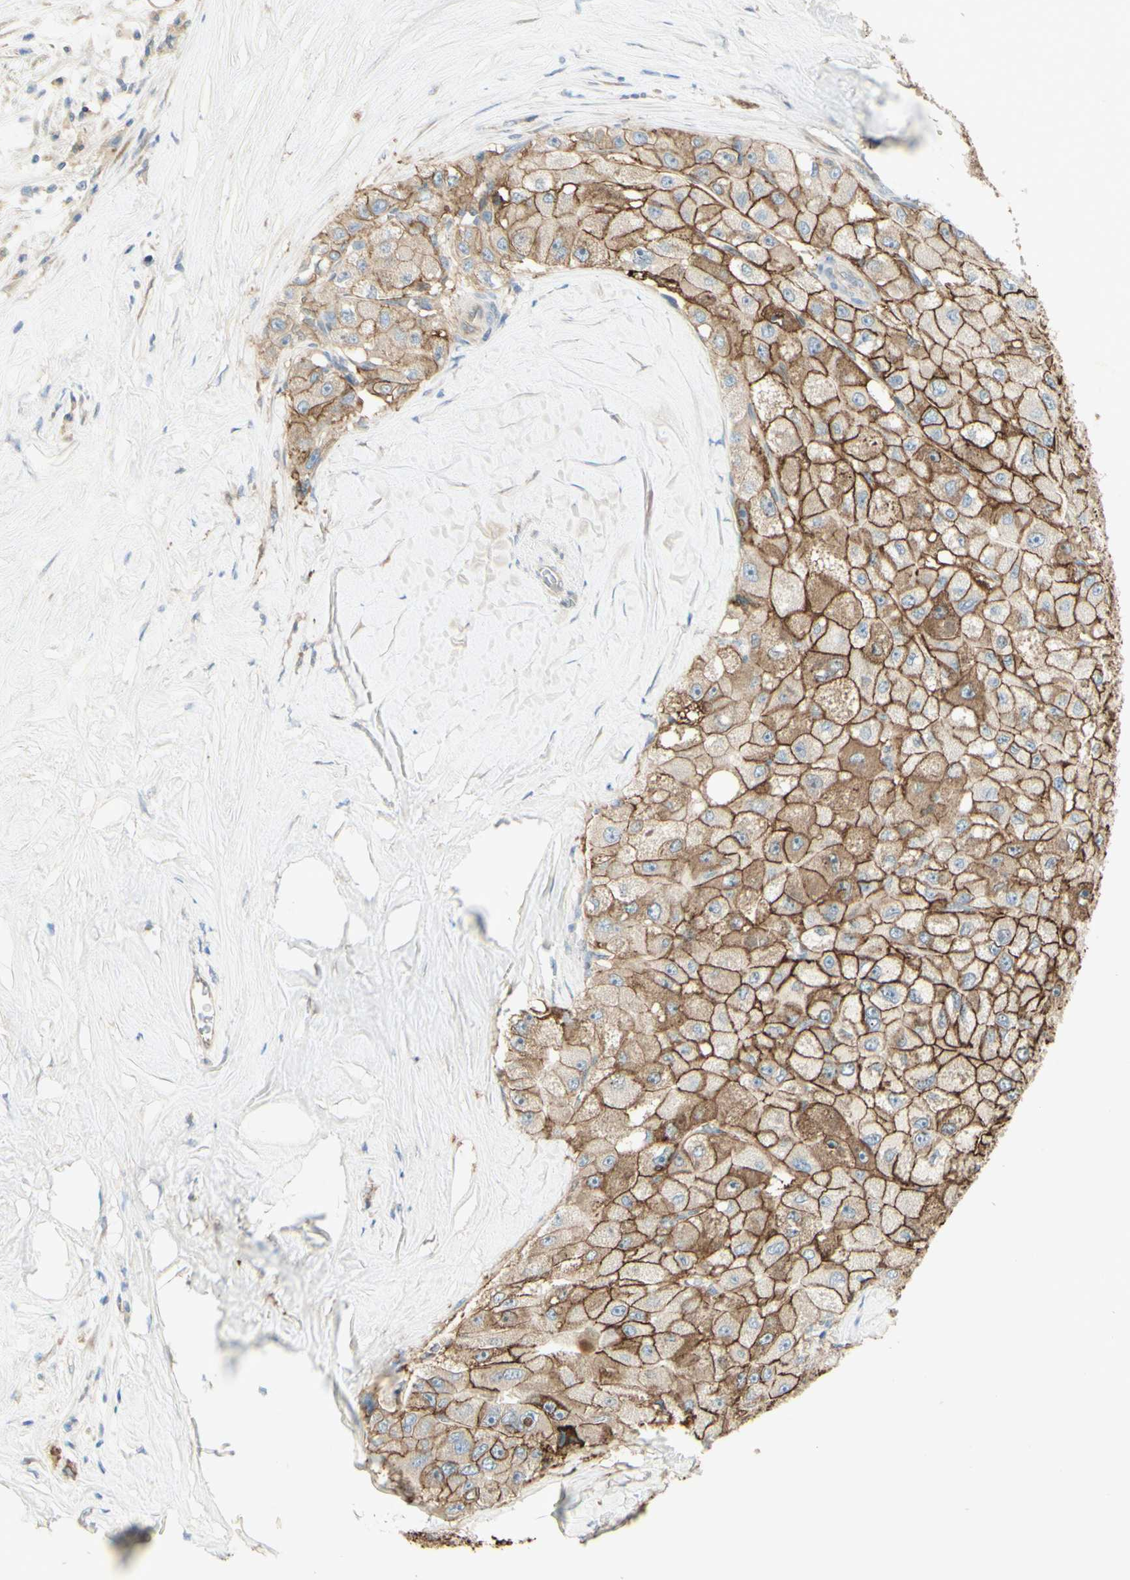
{"staining": {"intensity": "moderate", "quantity": ">75%", "location": "cytoplasmic/membranous"}, "tissue": "liver cancer", "cell_type": "Tumor cells", "image_type": "cancer", "snomed": [{"axis": "morphology", "description": "Carcinoma, Hepatocellular, NOS"}, {"axis": "topography", "description": "Liver"}], "caption": "Tumor cells reveal medium levels of moderate cytoplasmic/membranous expression in approximately >75% of cells in human hepatocellular carcinoma (liver).", "gene": "RNF149", "patient": {"sex": "male", "age": 80}}